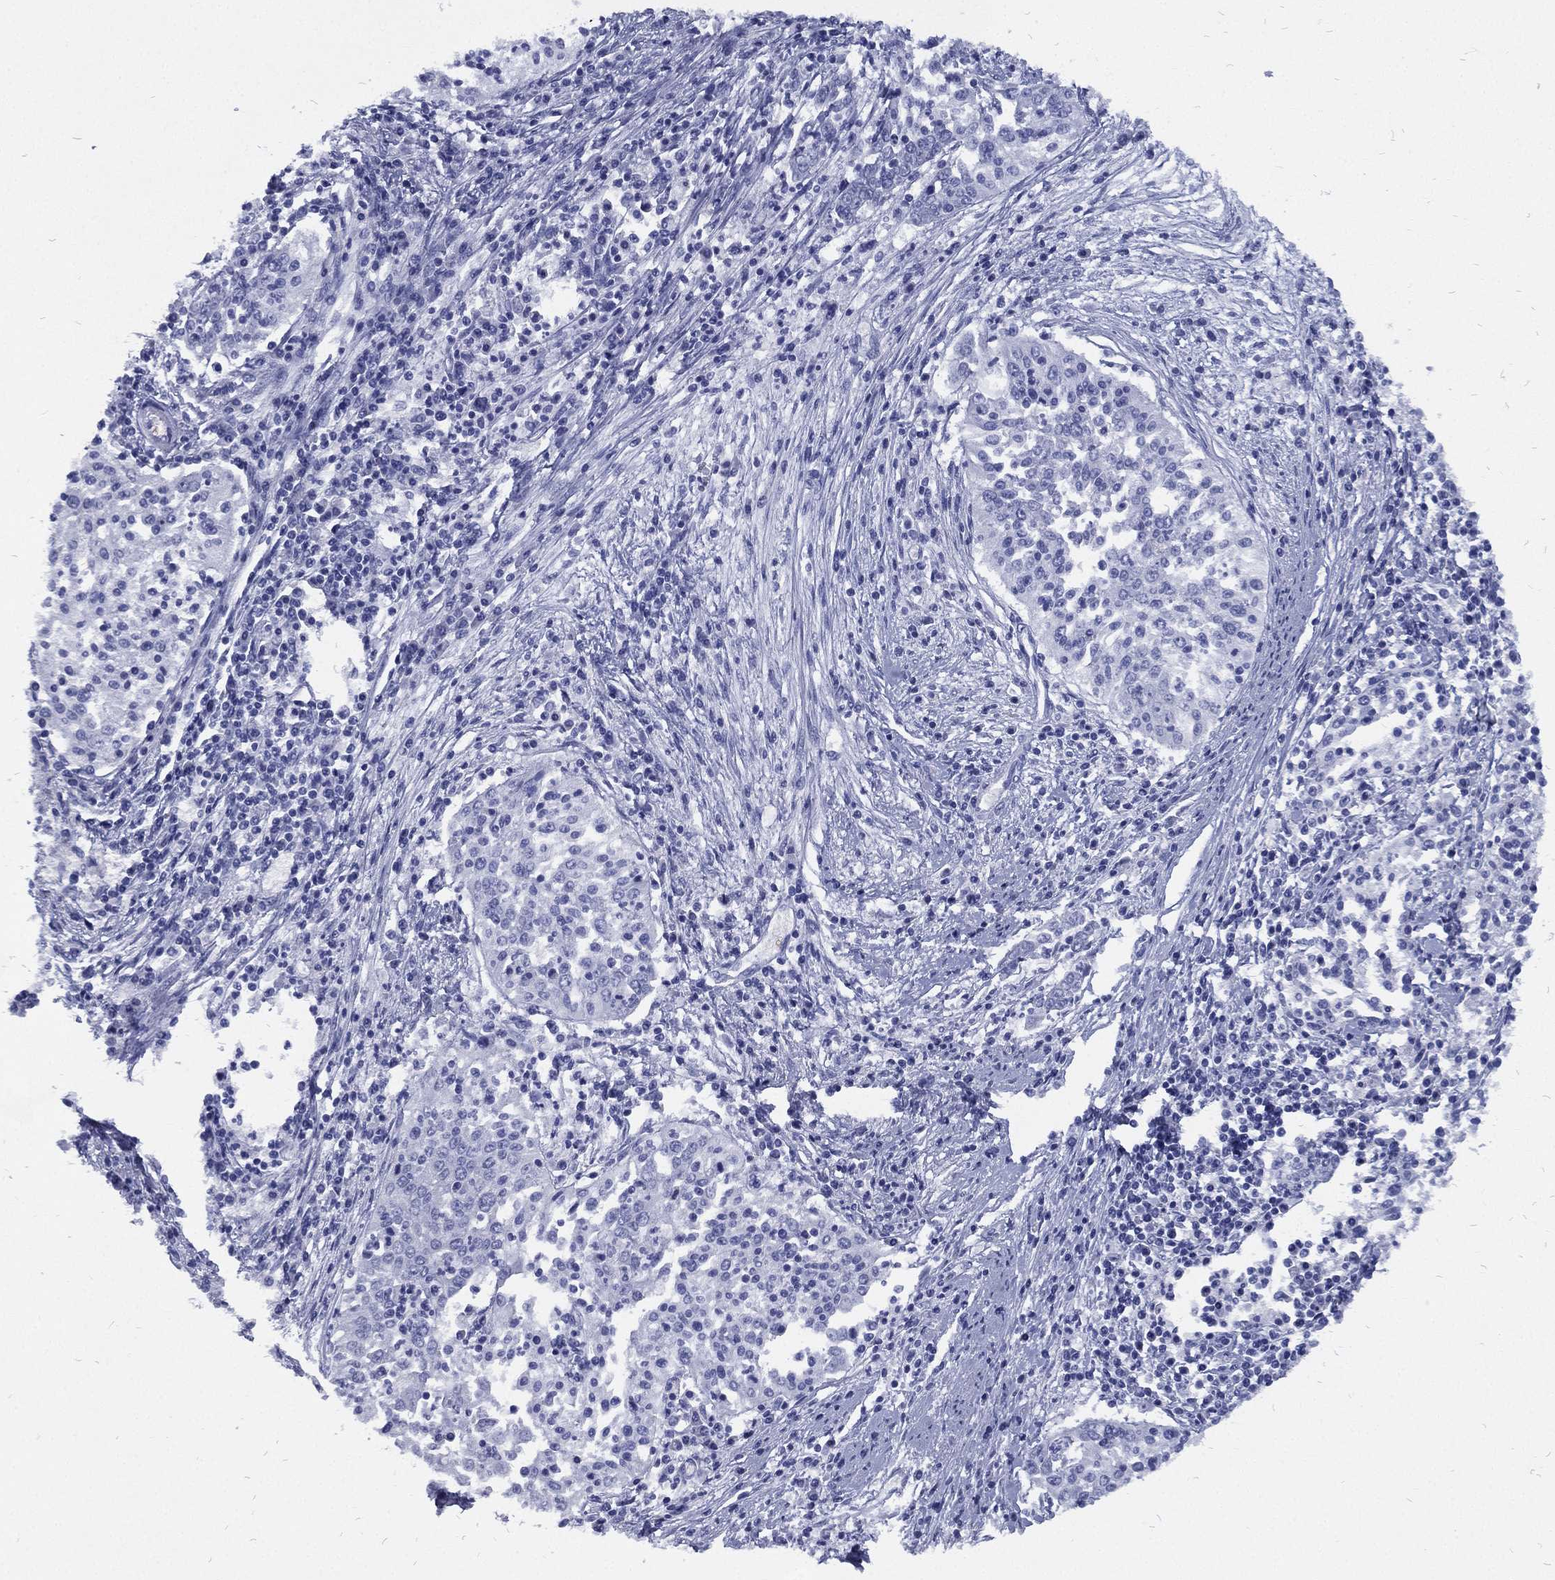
{"staining": {"intensity": "negative", "quantity": "none", "location": "none"}, "tissue": "cervical cancer", "cell_type": "Tumor cells", "image_type": "cancer", "snomed": [{"axis": "morphology", "description": "Squamous cell carcinoma, NOS"}, {"axis": "topography", "description": "Cervix"}], "caption": "Cervical squamous cell carcinoma stained for a protein using immunohistochemistry demonstrates no expression tumor cells.", "gene": "RSPH4A", "patient": {"sex": "female", "age": 41}}